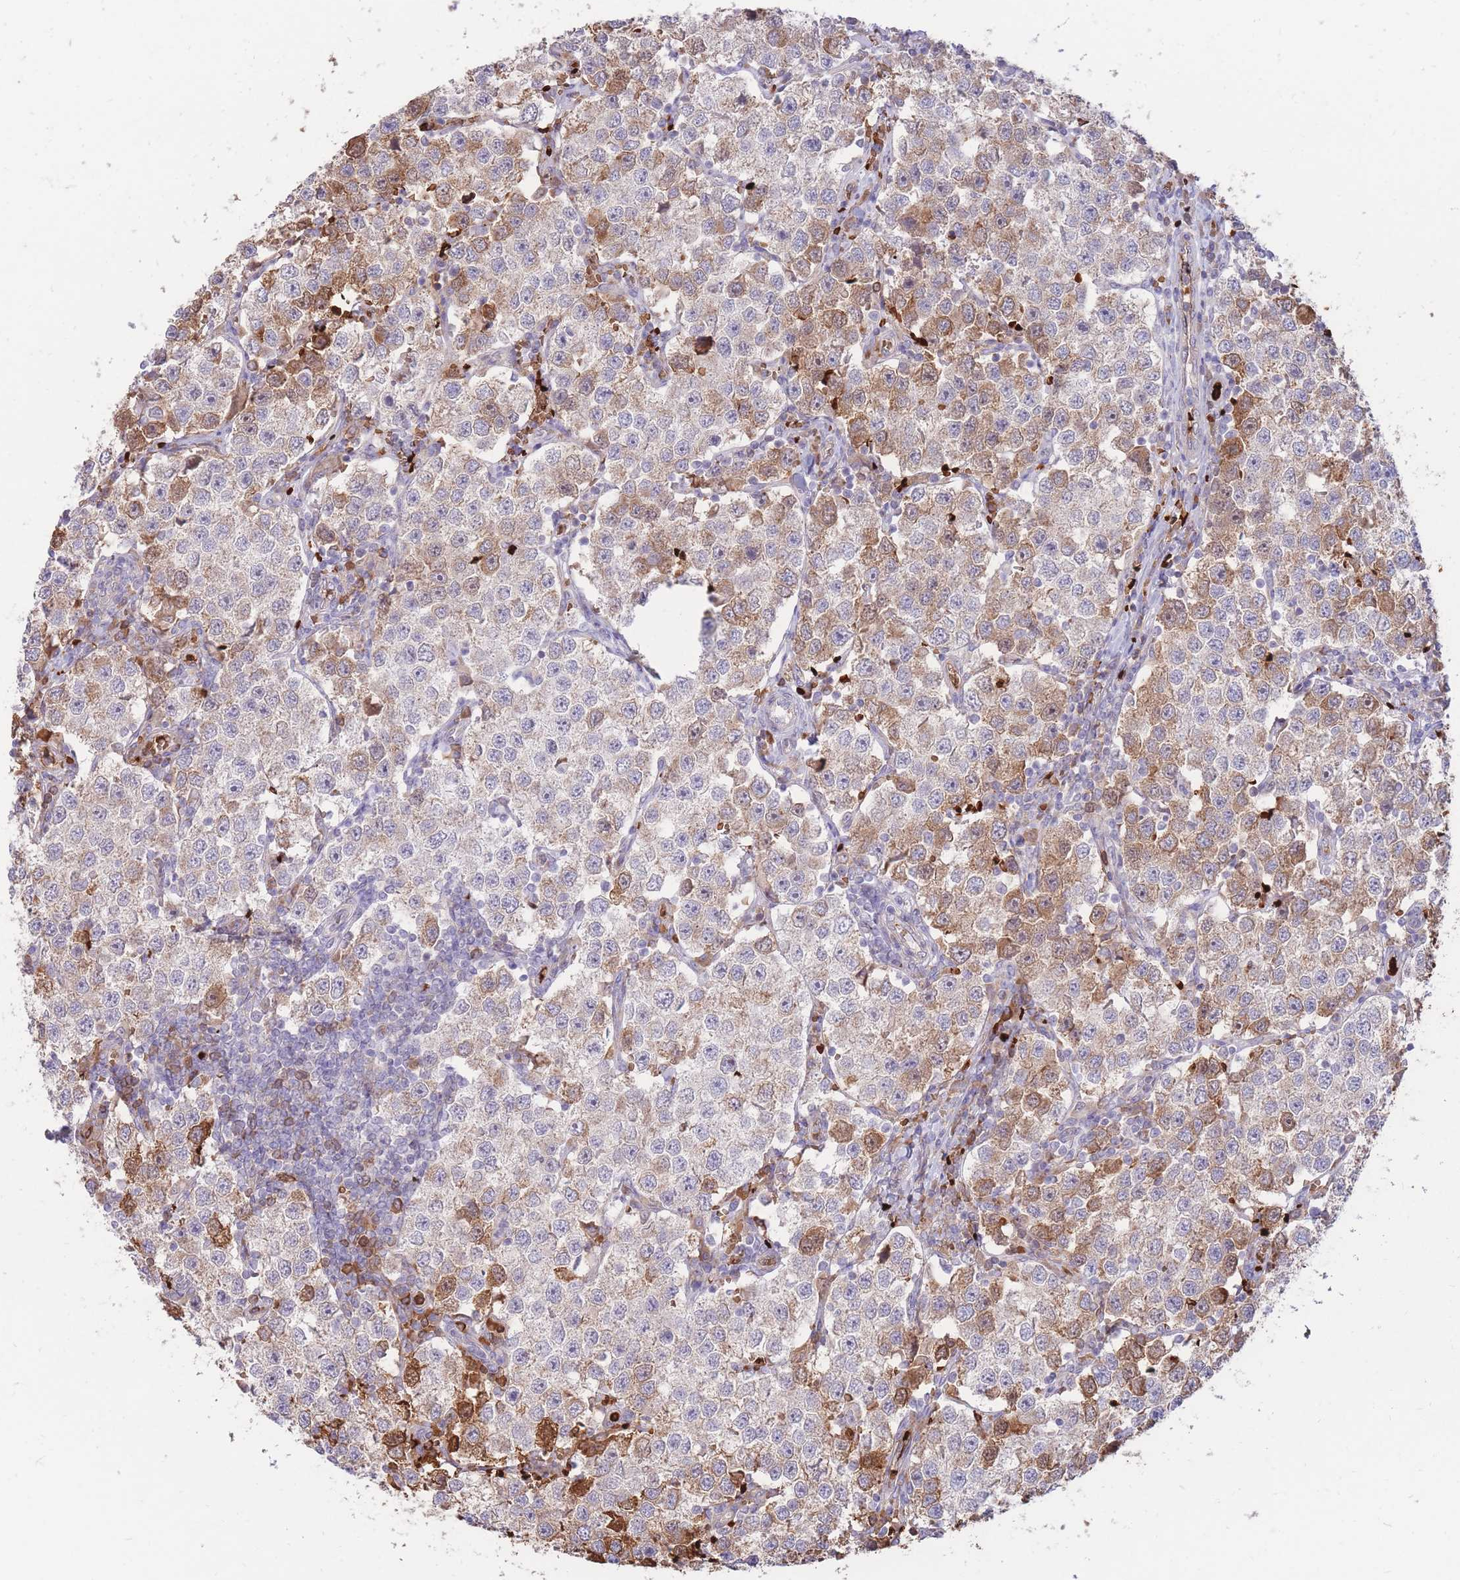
{"staining": {"intensity": "moderate", "quantity": "<25%", "location": "cytoplasmic/membranous"}, "tissue": "testis cancer", "cell_type": "Tumor cells", "image_type": "cancer", "snomed": [{"axis": "morphology", "description": "Seminoma, NOS"}, {"axis": "topography", "description": "Testis"}], "caption": "Testis seminoma was stained to show a protein in brown. There is low levels of moderate cytoplasmic/membranous positivity in approximately <25% of tumor cells.", "gene": "ATP10D", "patient": {"sex": "male", "age": 37}}